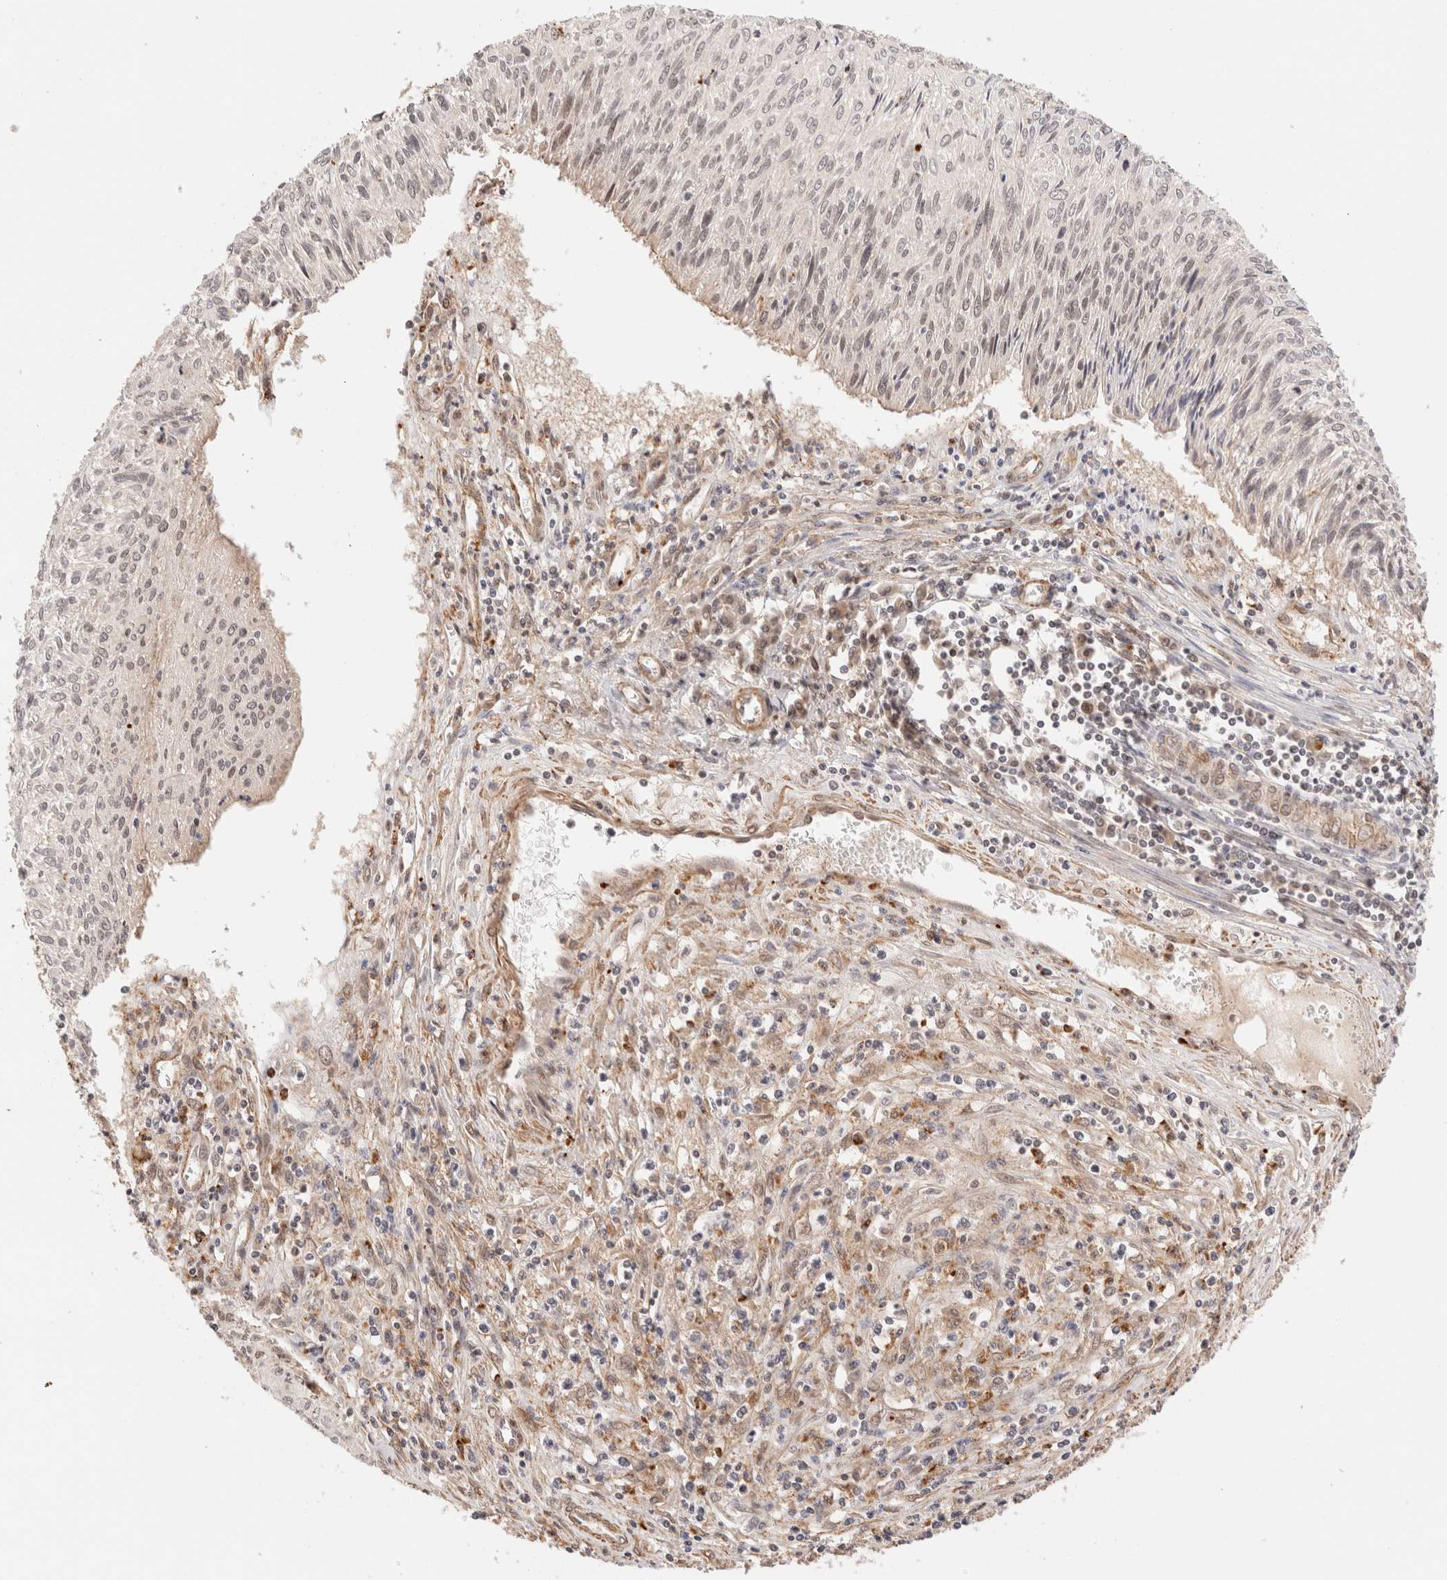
{"staining": {"intensity": "weak", "quantity": "<25%", "location": "nuclear"}, "tissue": "cervical cancer", "cell_type": "Tumor cells", "image_type": "cancer", "snomed": [{"axis": "morphology", "description": "Squamous cell carcinoma, NOS"}, {"axis": "topography", "description": "Cervix"}], "caption": "Tumor cells are negative for brown protein staining in cervical cancer.", "gene": "BRPF3", "patient": {"sex": "female", "age": 51}}